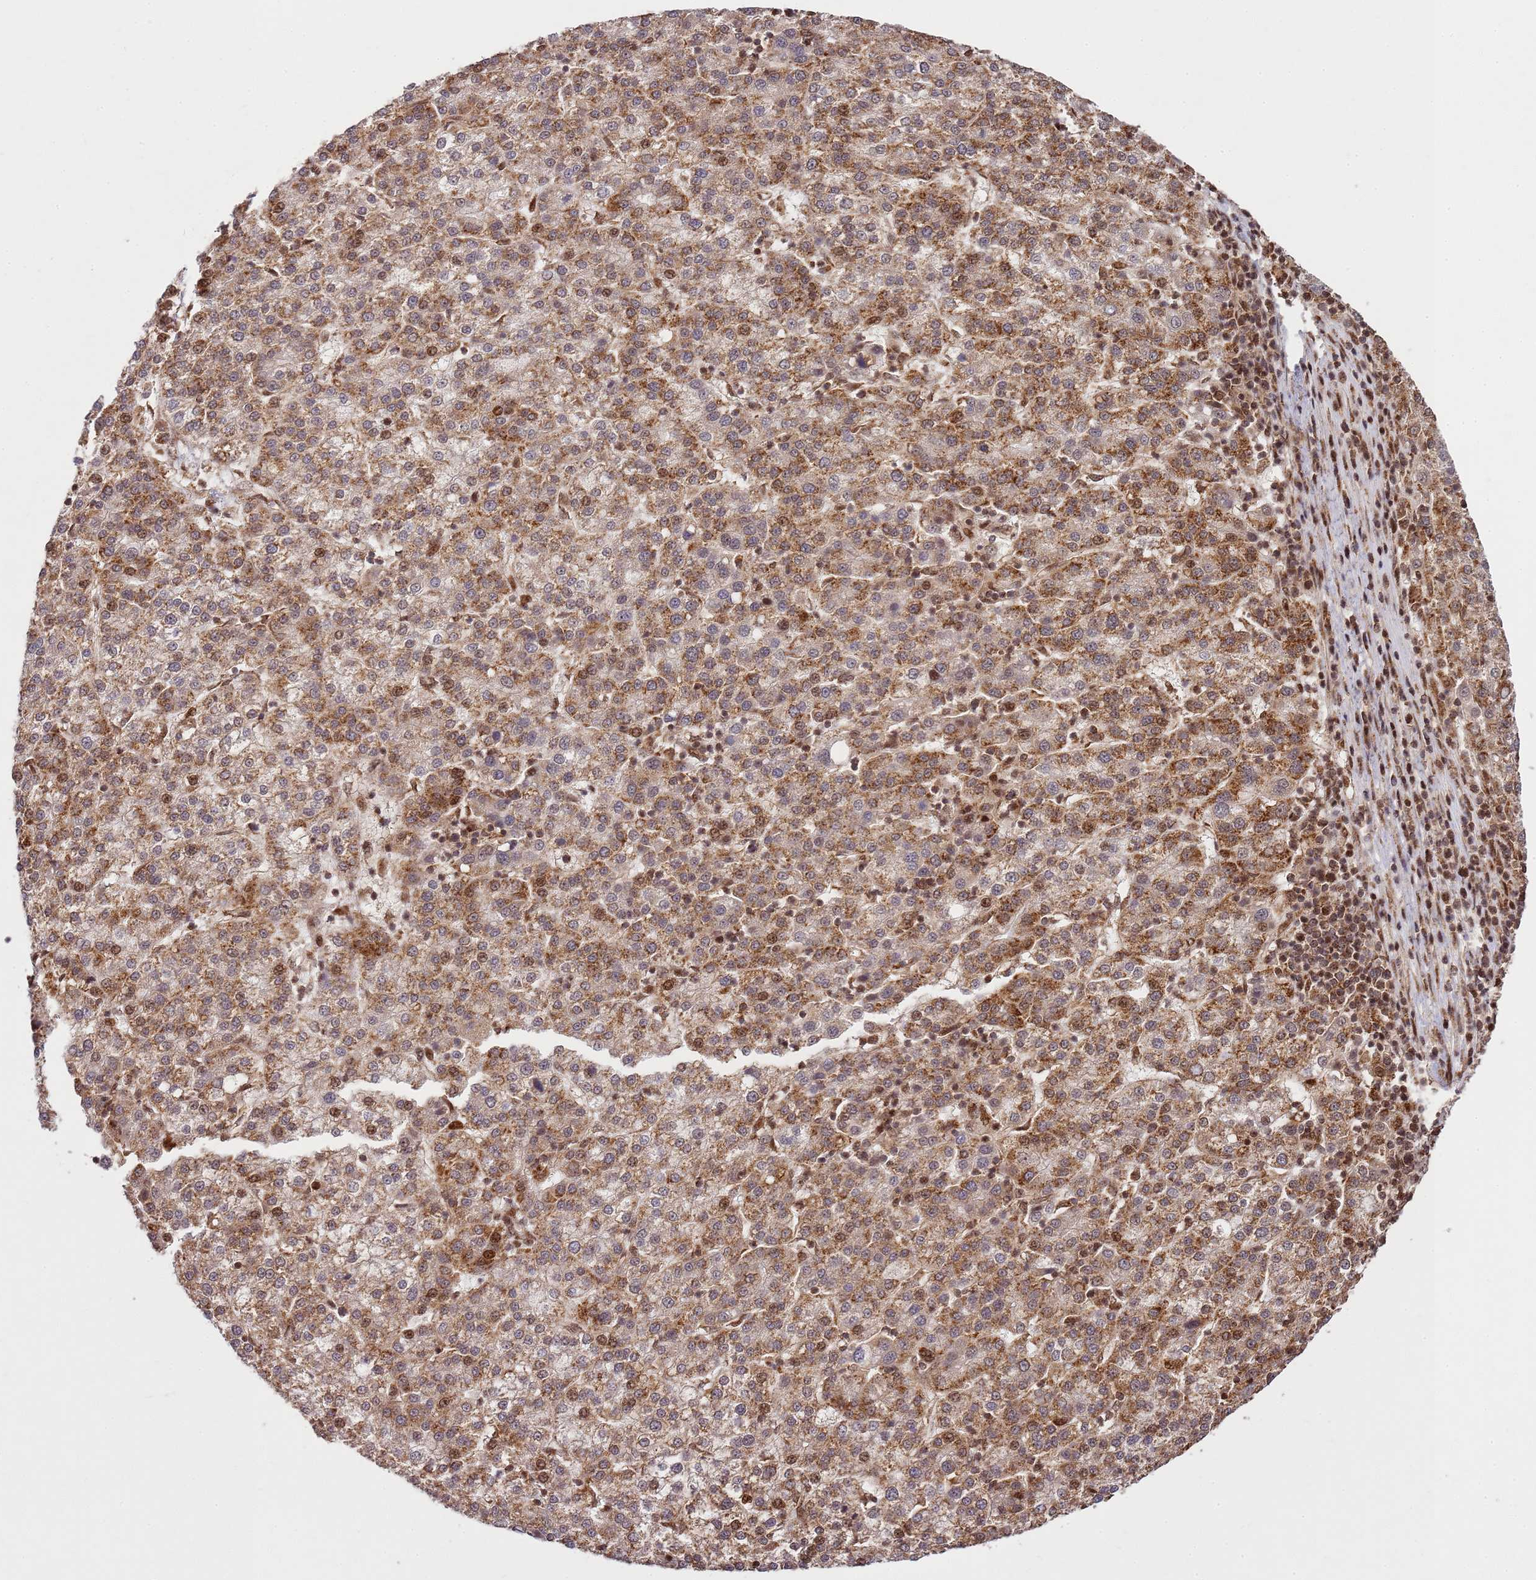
{"staining": {"intensity": "moderate", "quantity": ">75%", "location": "cytoplasmic/membranous,nuclear"}, "tissue": "liver cancer", "cell_type": "Tumor cells", "image_type": "cancer", "snomed": [{"axis": "morphology", "description": "Carcinoma, Hepatocellular, NOS"}, {"axis": "topography", "description": "Liver"}], "caption": "DAB (3,3'-diaminobenzidine) immunohistochemical staining of liver cancer (hepatocellular carcinoma) reveals moderate cytoplasmic/membranous and nuclear protein expression in about >75% of tumor cells.", "gene": "PEX14", "patient": {"sex": "female", "age": 58}}